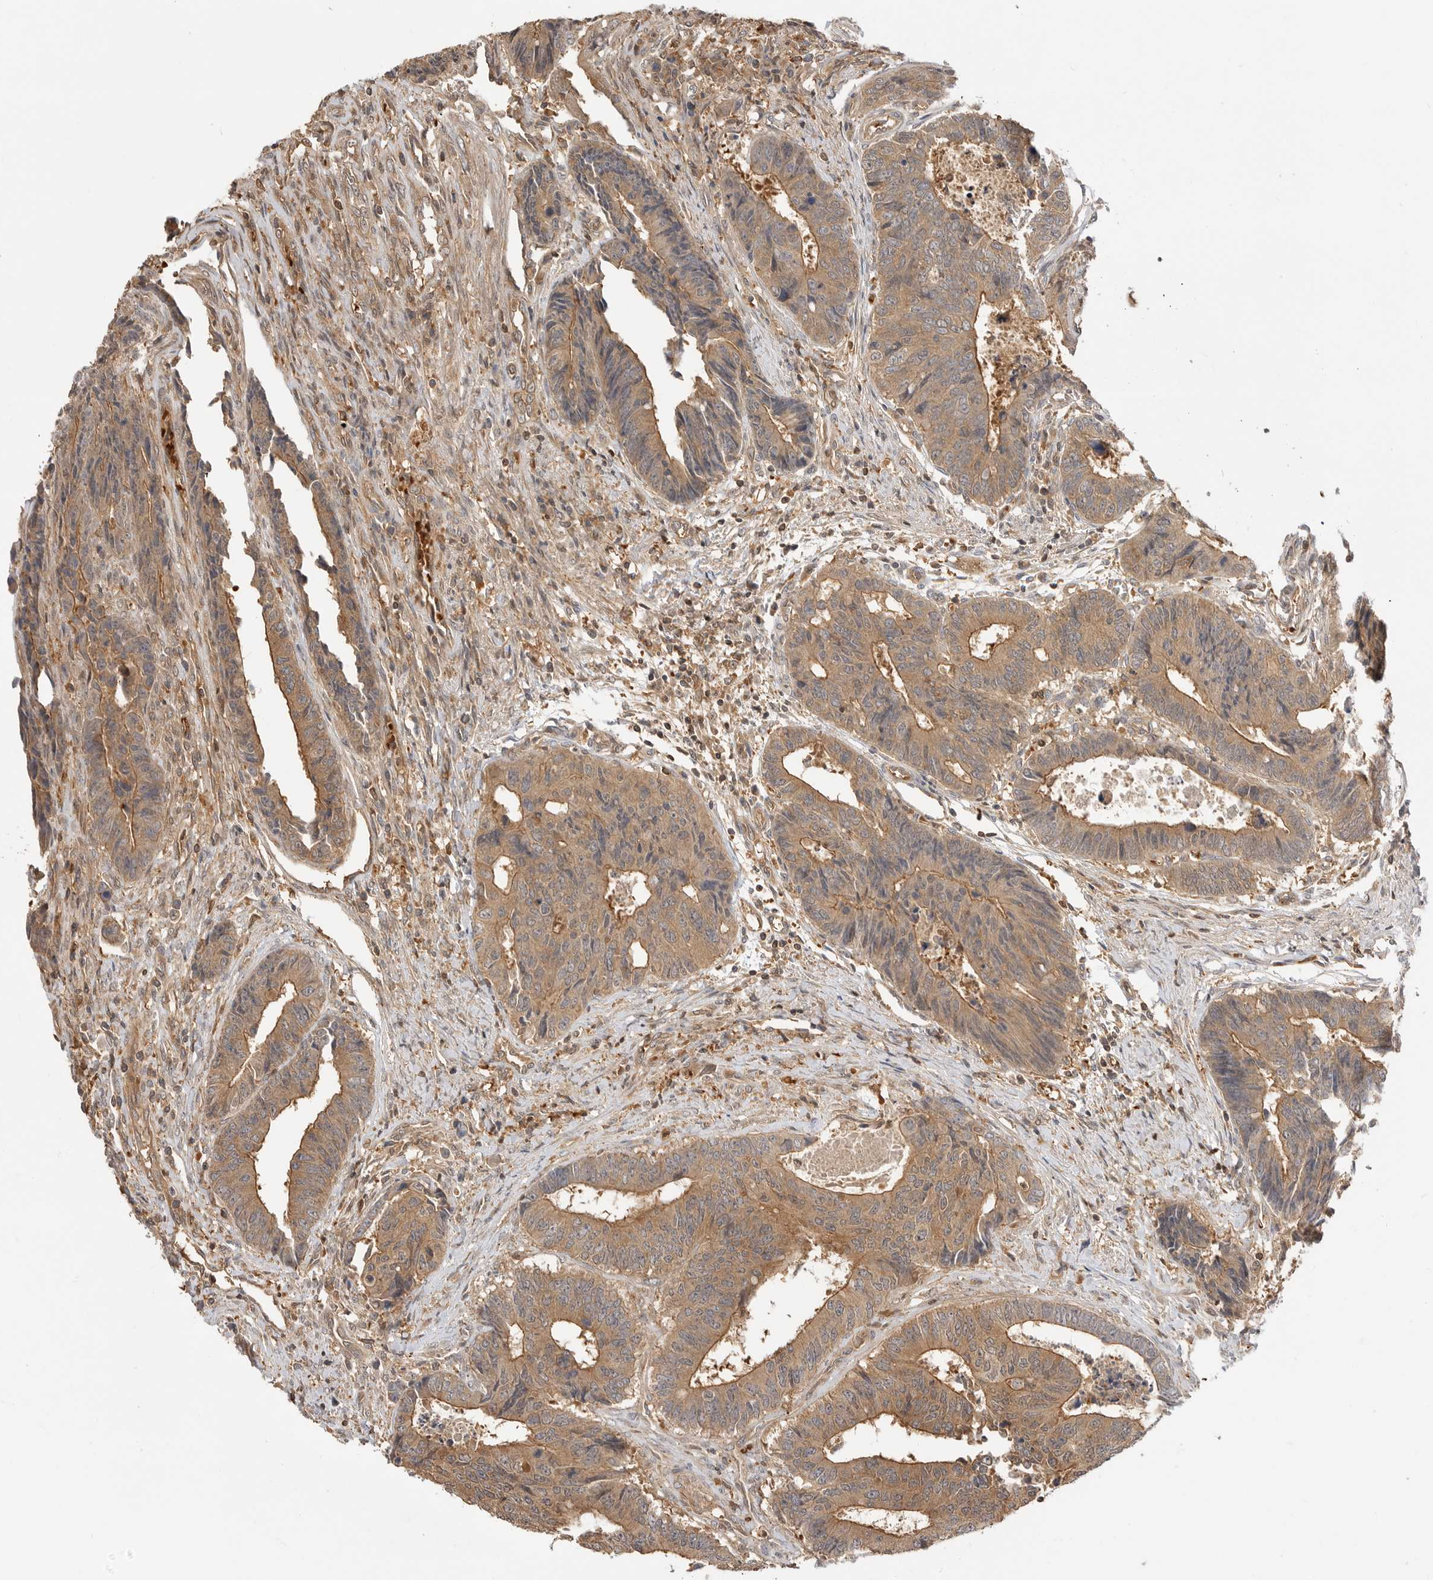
{"staining": {"intensity": "moderate", "quantity": ">75%", "location": "cytoplasmic/membranous"}, "tissue": "colorectal cancer", "cell_type": "Tumor cells", "image_type": "cancer", "snomed": [{"axis": "morphology", "description": "Adenocarcinoma, NOS"}, {"axis": "topography", "description": "Rectum"}], "caption": "Colorectal cancer tissue demonstrates moderate cytoplasmic/membranous expression in about >75% of tumor cells, visualized by immunohistochemistry.", "gene": "CLDN12", "patient": {"sex": "male", "age": 84}}